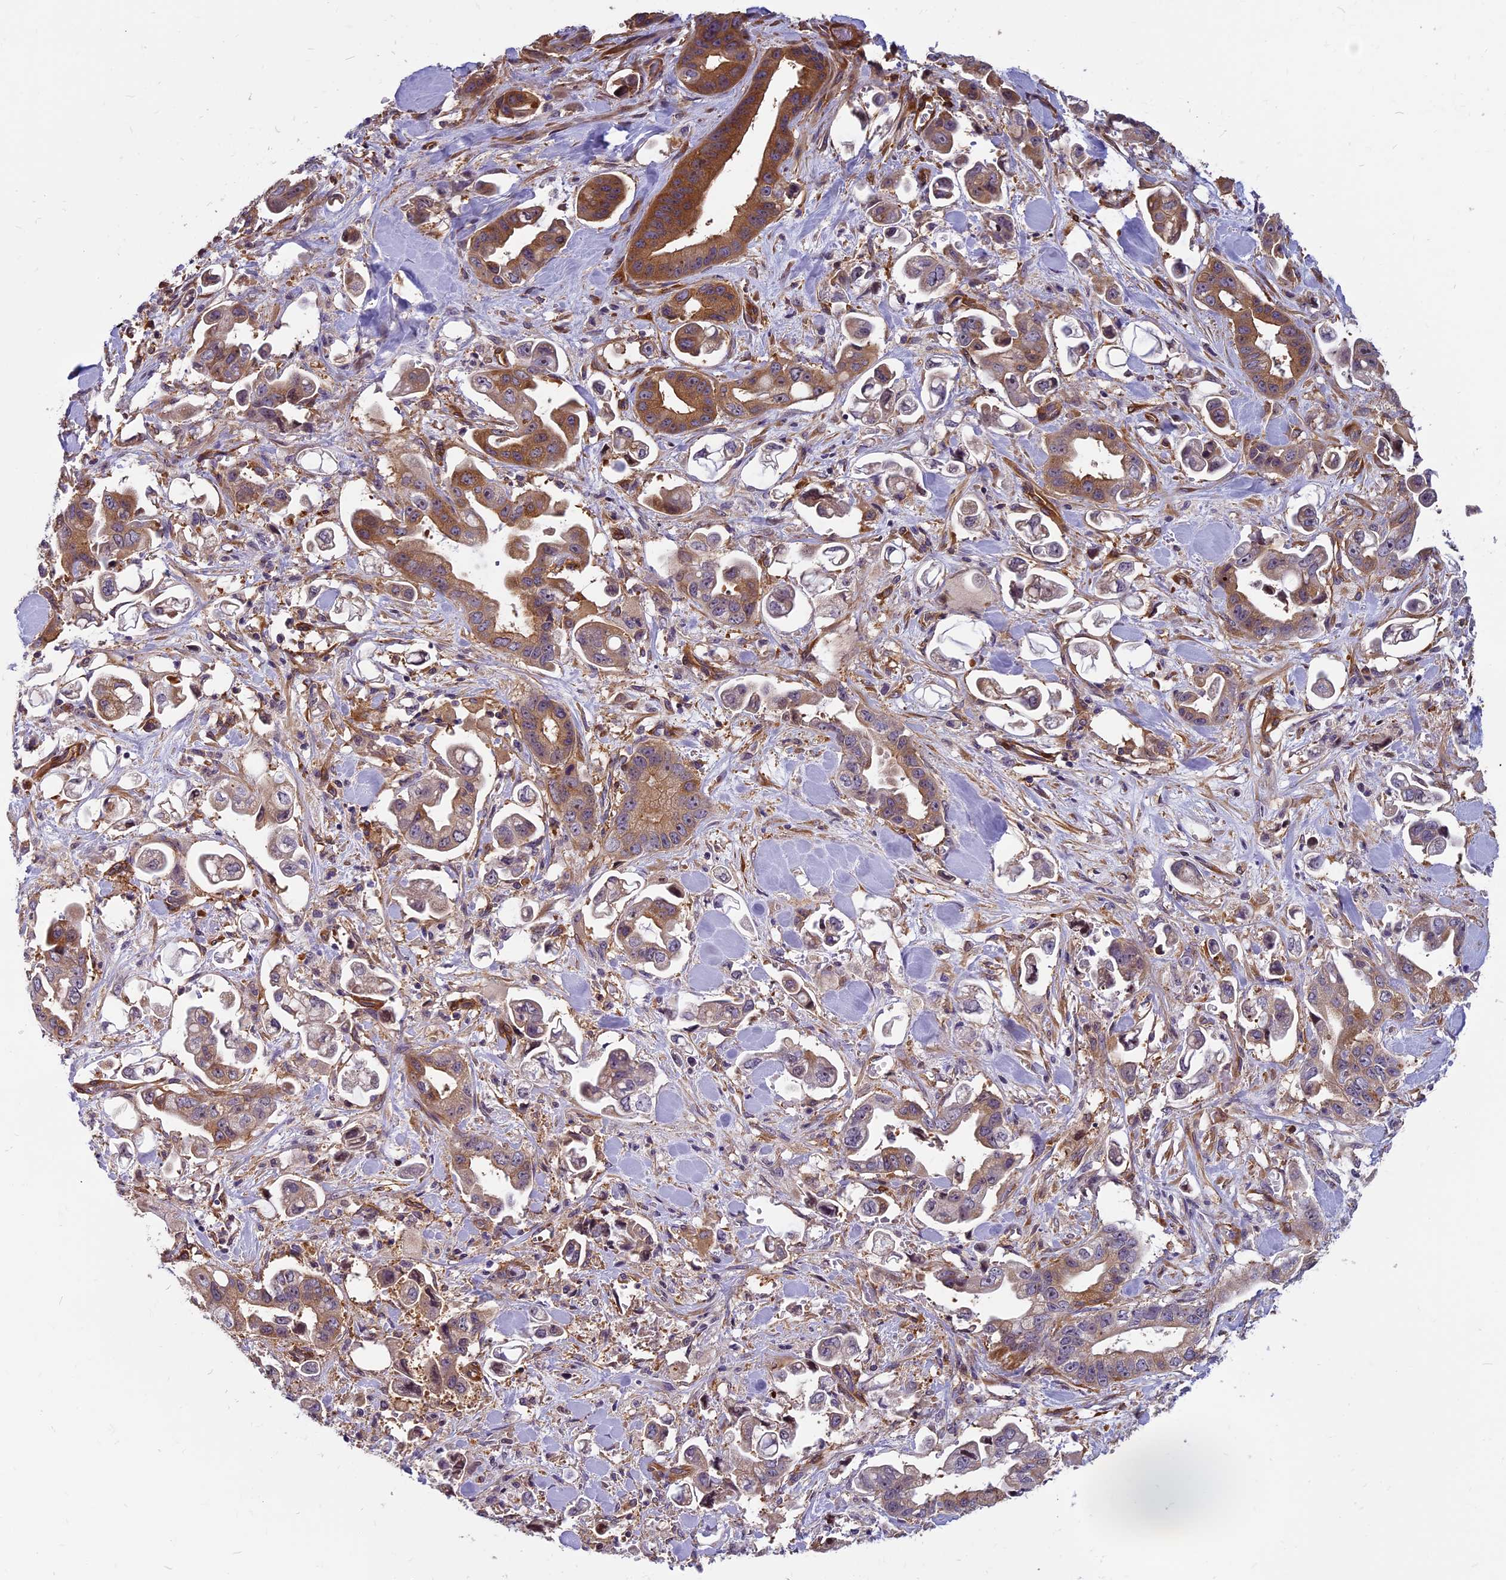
{"staining": {"intensity": "moderate", "quantity": ">75%", "location": "cytoplasmic/membranous"}, "tissue": "stomach cancer", "cell_type": "Tumor cells", "image_type": "cancer", "snomed": [{"axis": "morphology", "description": "Adenocarcinoma, NOS"}, {"axis": "topography", "description": "Stomach"}], "caption": "Adenocarcinoma (stomach) tissue demonstrates moderate cytoplasmic/membranous expression in approximately >75% of tumor cells", "gene": "EHBP1L1", "patient": {"sex": "male", "age": 62}}